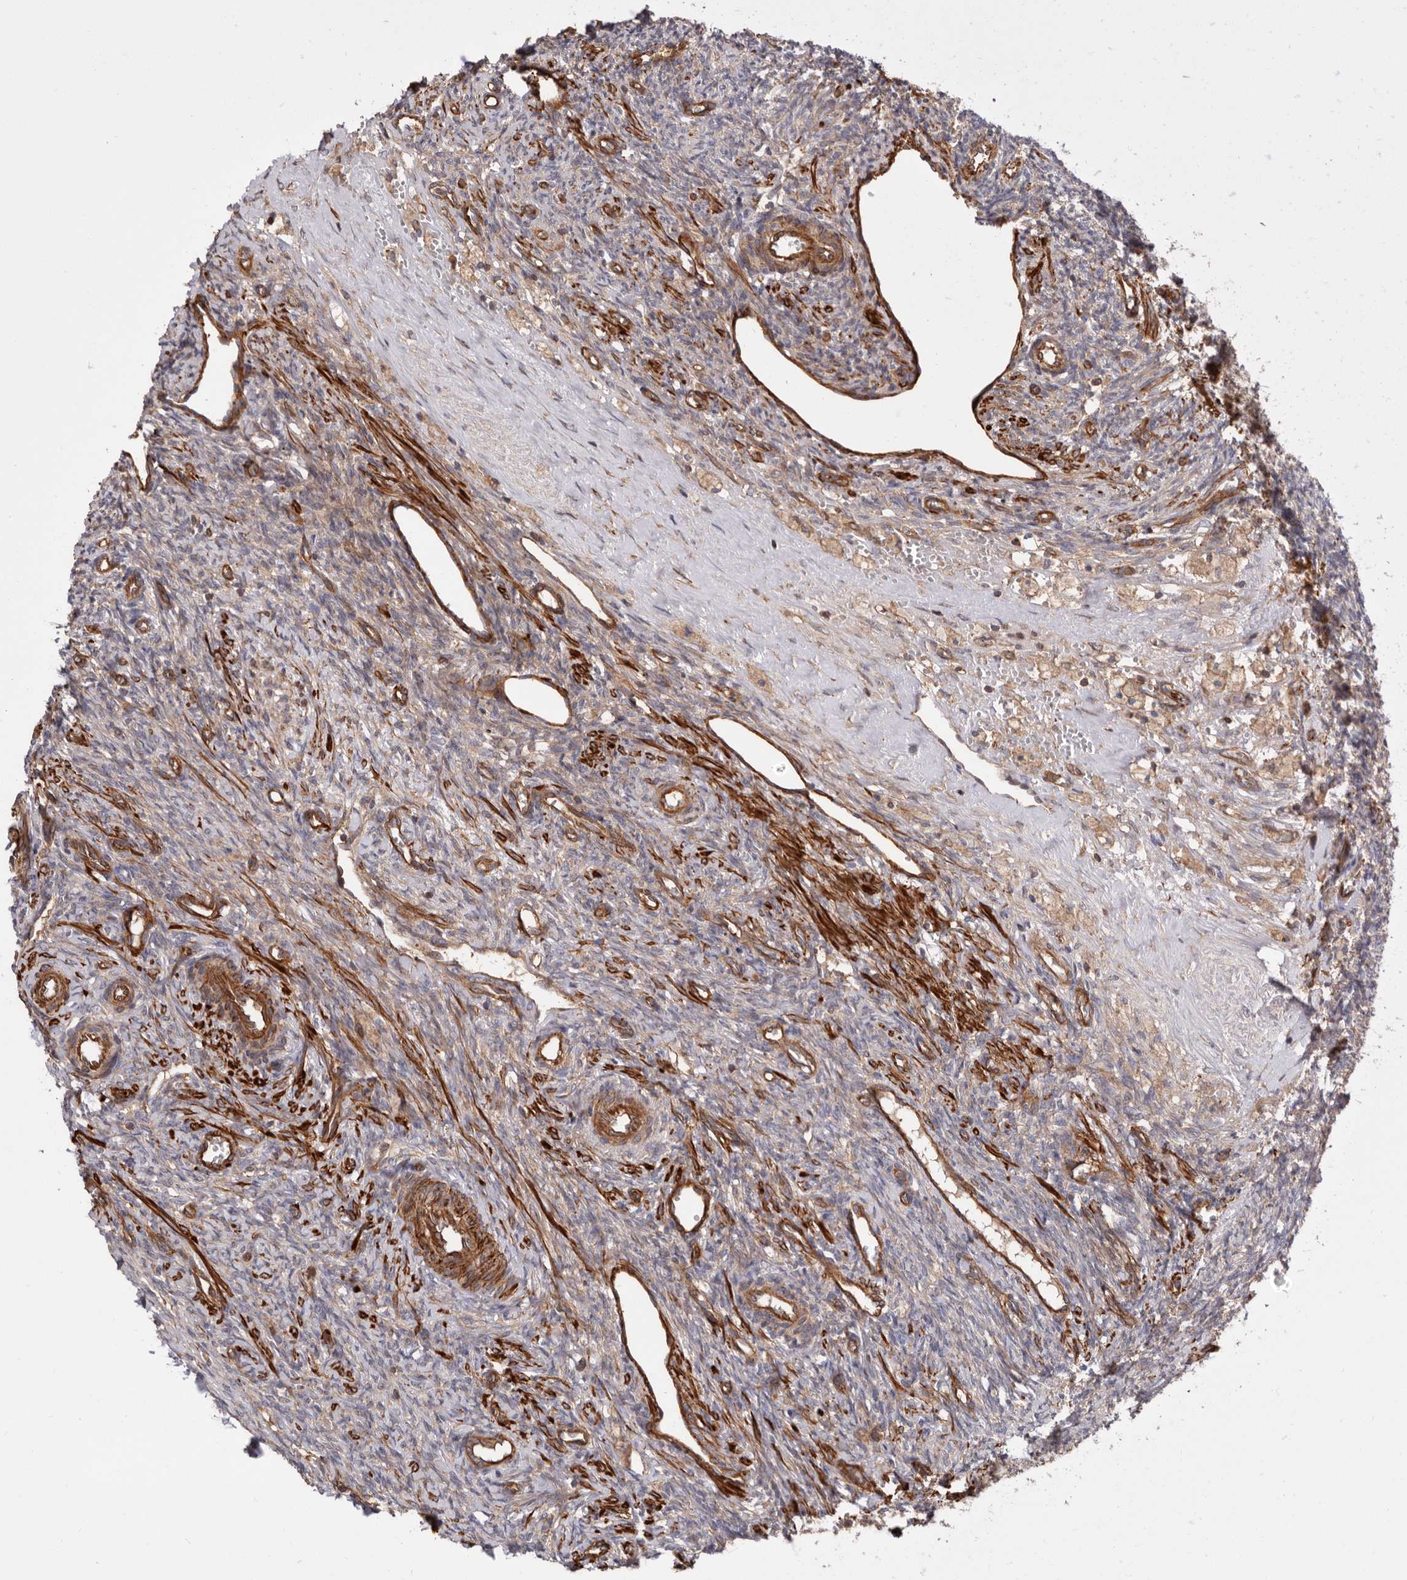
{"staining": {"intensity": "moderate", "quantity": ">75%", "location": "cytoplasmic/membranous"}, "tissue": "ovary", "cell_type": "Follicle cells", "image_type": "normal", "snomed": [{"axis": "morphology", "description": "Normal tissue, NOS"}, {"axis": "topography", "description": "Ovary"}], "caption": "A high-resolution micrograph shows IHC staining of benign ovary, which demonstrates moderate cytoplasmic/membranous staining in about >75% of follicle cells. The staining was performed using DAB, with brown indicating positive protein expression. Nuclei are stained blue with hematoxylin.", "gene": "TMC7", "patient": {"sex": "female", "age": 41}}